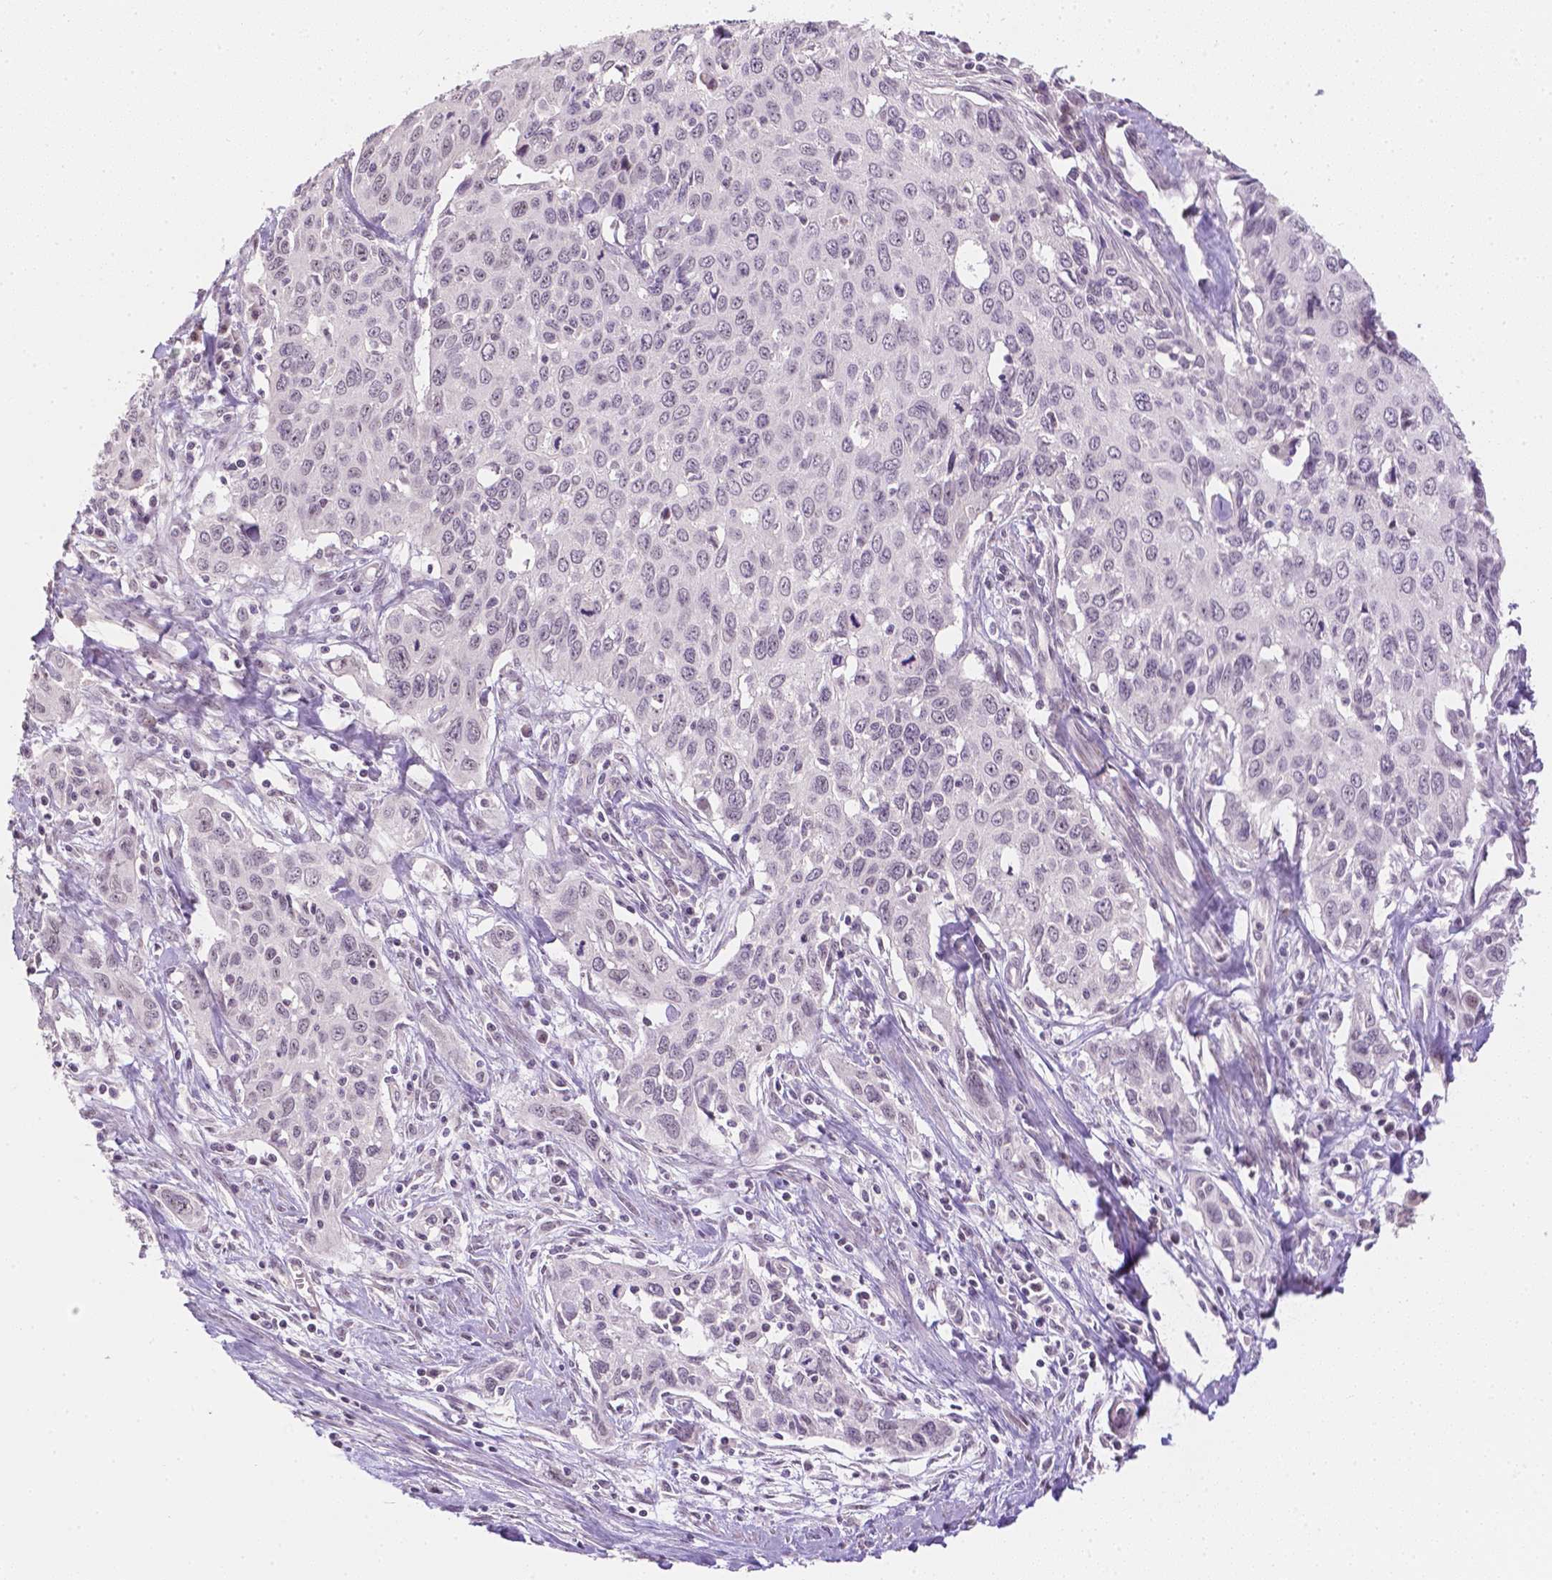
{"staining": {"intensity": "negative", "quantity": "none", "location": "none"}, "tissue": "cervical cancer", "cell_type": "Tumor cells", "image_type": "cancer", "snomed": [{"axis": "morphology", "description": "Squamous cell carcinoma, NOS"}, {"axis": "topography", "description": "Cervix"}], "caption": "The photomicrograph demonstrates no significant staining in tumor cells of cervical cancer.", "gene": "ZNF280B", "patient": {"sex": "female", "age": 38}}